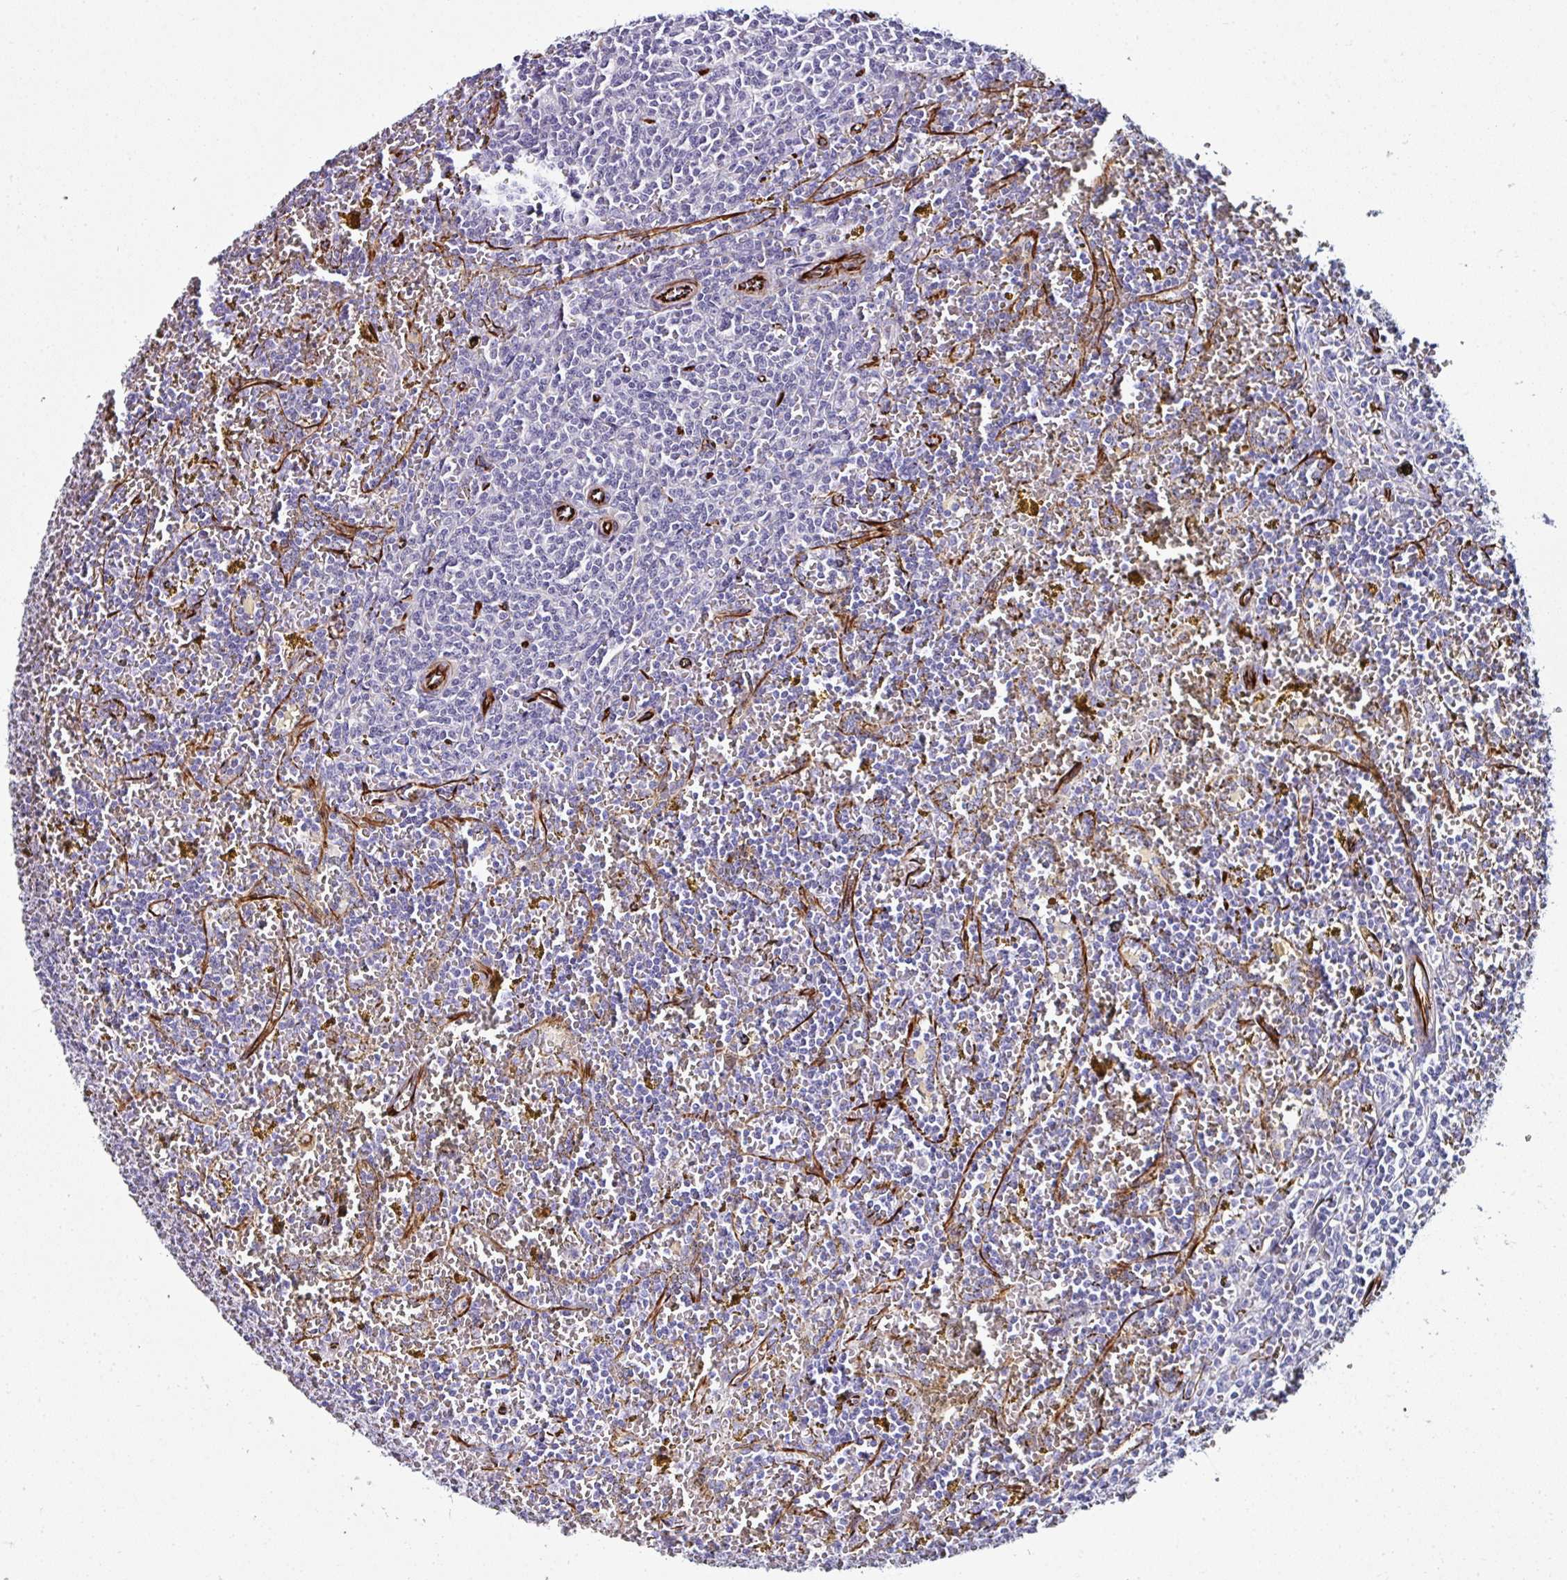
{"staining": {"intensity": "negative", "quantity": "none", "location": "none"}, "tissue": "lymphoma", "cell_type": "Tumor cells", "image_type": "cancer", "snomed": [{"axis": "morphology", "description": "Malignant lymphoma, non-Hodgkin's type, Low grade"}, {"axis": "topography", "description": "Spleen"}, {"axis": "topography", "description": "Lymph node"}], "caption": "Tumor cells show no significant protein expression in malignant lymphoma, non-Hodgkin's type (low-grade). (Stains: DAB (3,3'-diaminobenzidine) immunohistochemistry (IHC) with hematoxylin counter stain, Microscopy: brightfield microscopy at high magnification).", "gene": "TMPRSS9", "patient": {"sex": "female", "age": 66}}